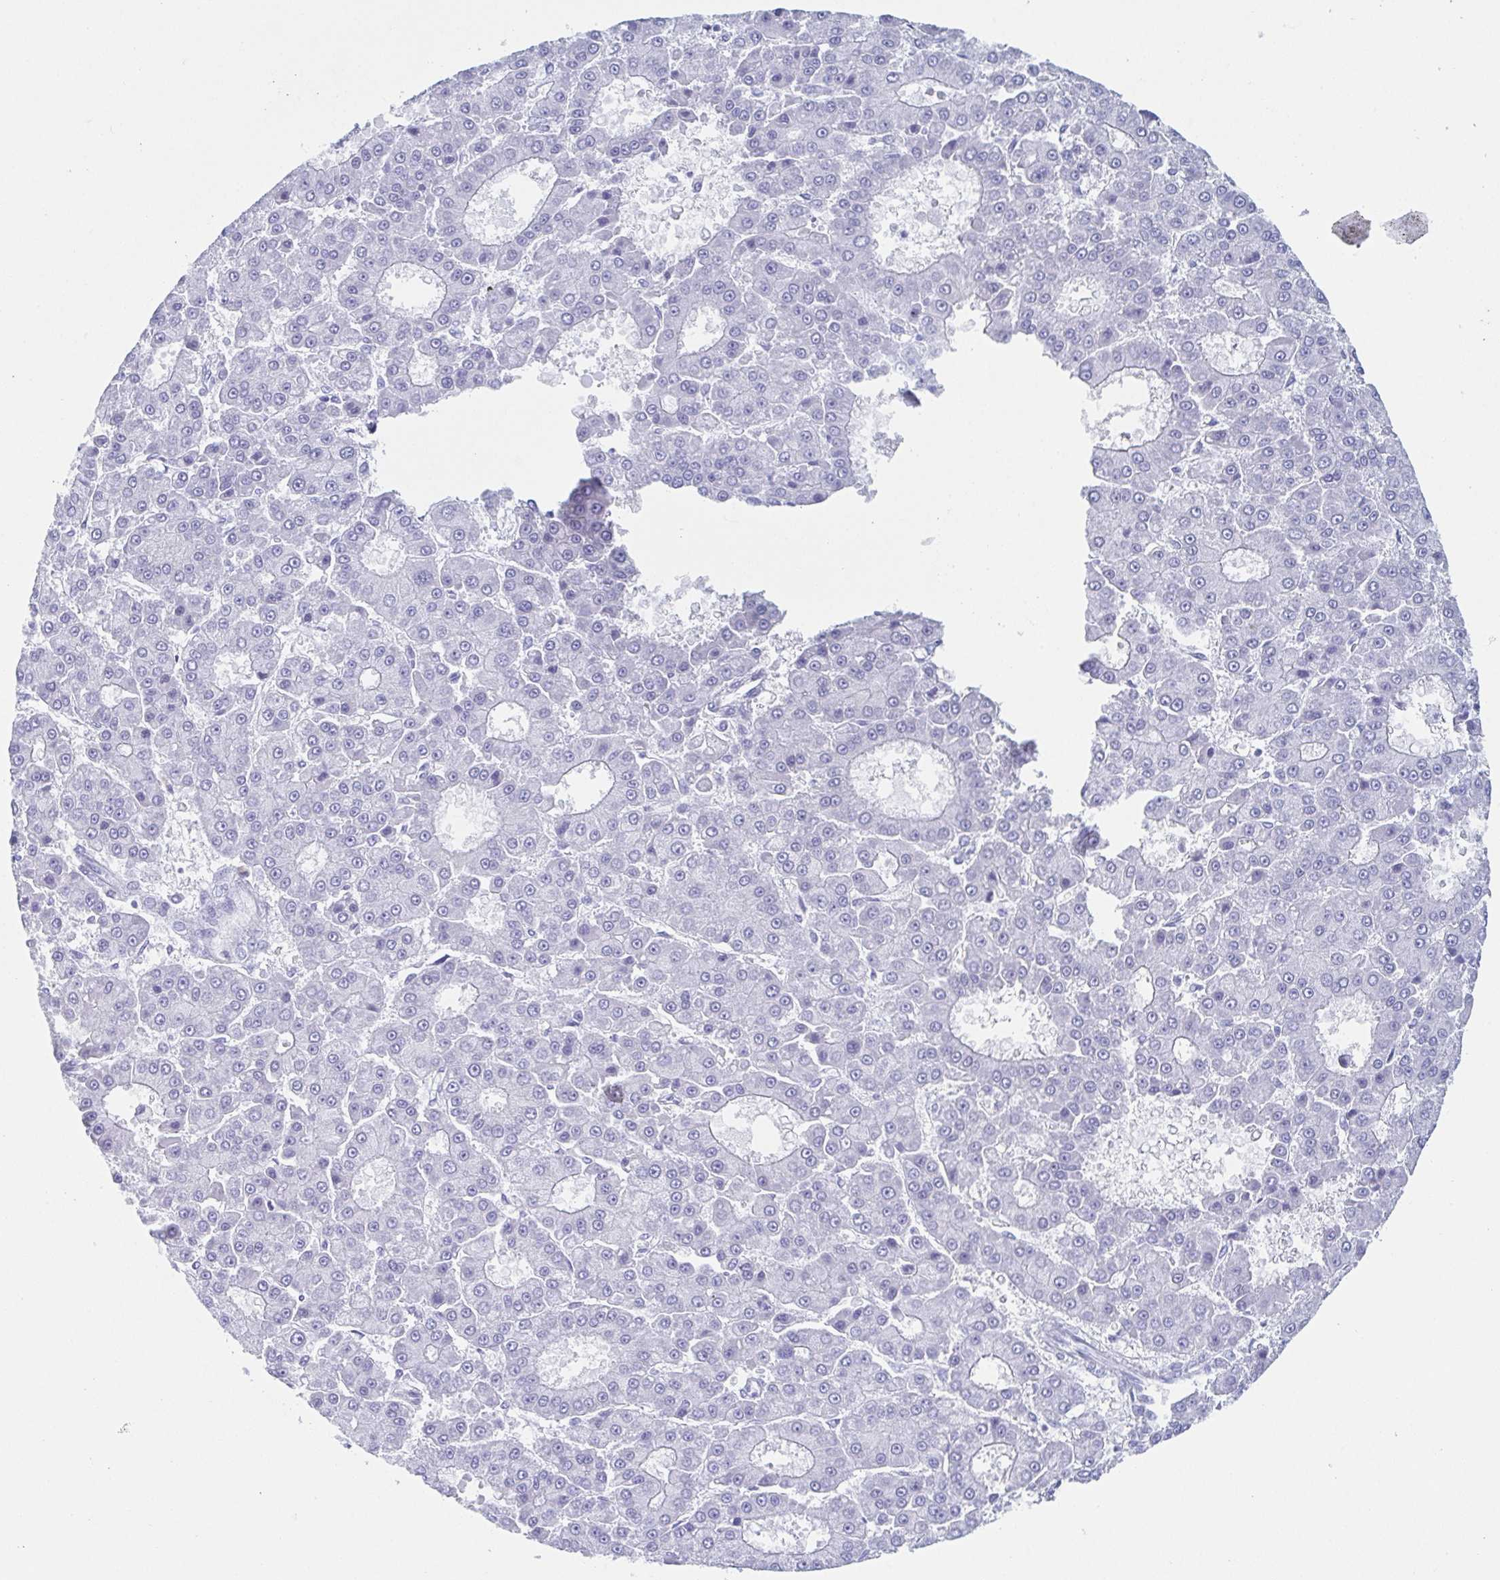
{"staining": {"intensity": "negative", "quantity": "none", "location": "none"}, "tissue": "liver cancer", "cell_type": "Tumor cells", "image_type": "cancer", "snomed": [{"axis": "morphology", "description": "Carcinoma, Hepatocellular, NOS"}, {"axis": "topography", "description": "Liver"}], "caption": "Immunohistochemistry of human liver cancer (hepatocellular carcinoma) exhibits no expression in tumor cells. Brightfield microscopy of immunohistochemistry stained with DAB (brown) and hematoxylin (blue), captured at high magnification.", "gene": "DYNC1I1", "patient": {"sex": "male", "age": 70}}